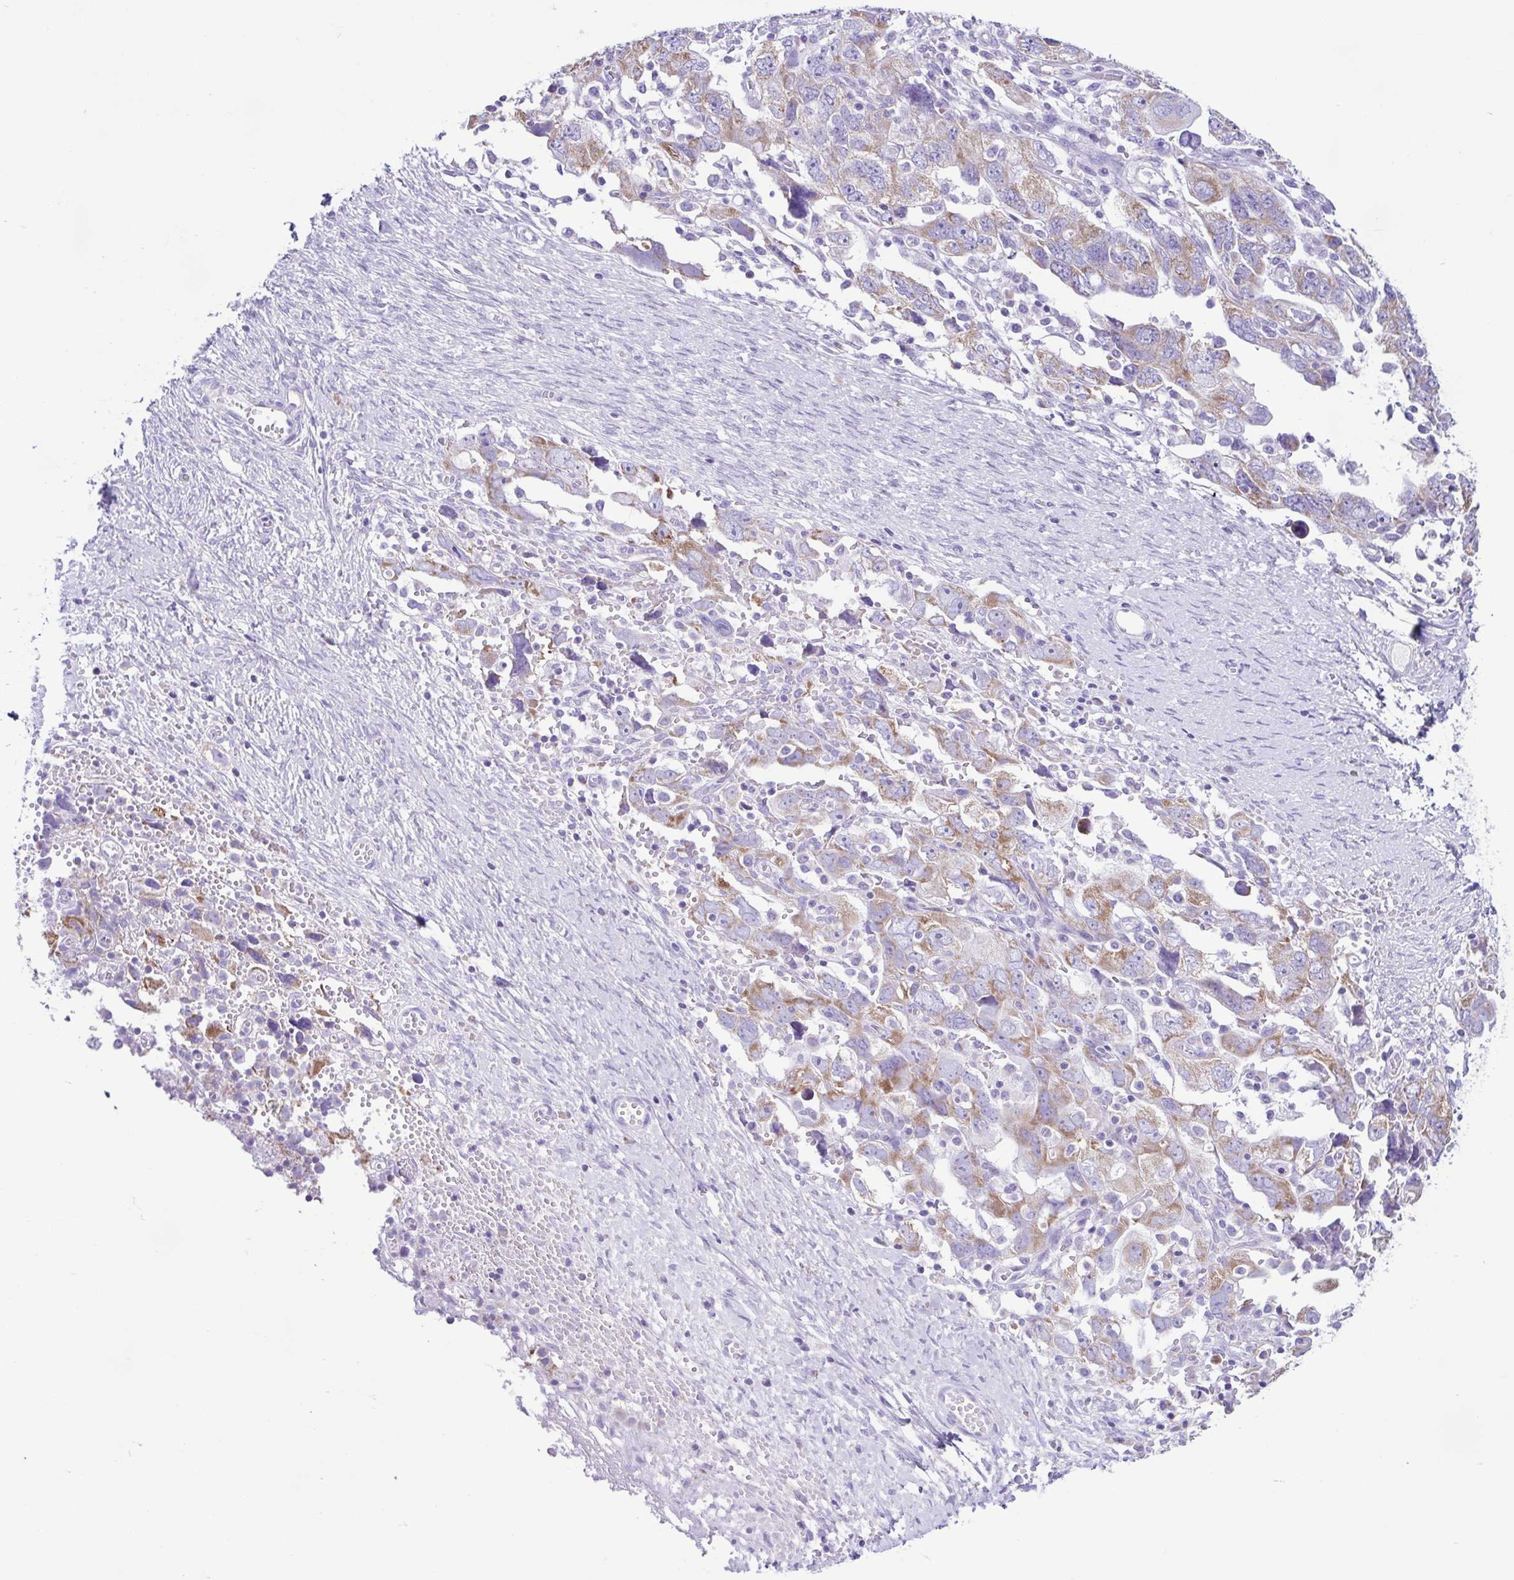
{"staining": {"intensity": "moderate", "quantity": "25%-75%", "location": "cytoplasmic/membranous"}, "tissue": "ovarian cancer", "cell_type": "Tumor cells", "image_type": "cancer", "snomed": [{"axis": "morphology", "description": "Carcinoma, NOS"}, {"axis": "morphology", "description": "Cystadenocarcinoma, serous, NOS"}, {"axis": "topography", "description": "Ovary"}], "caption": "Protein expression analysis of ovarian cancer (carcinoma) exhibits moderate cytoplasmic/membranous staining in about 25%-75% of tumor cells.", "gene": "ACTRT3", "patient": {"sex": "female", "age": 69}}